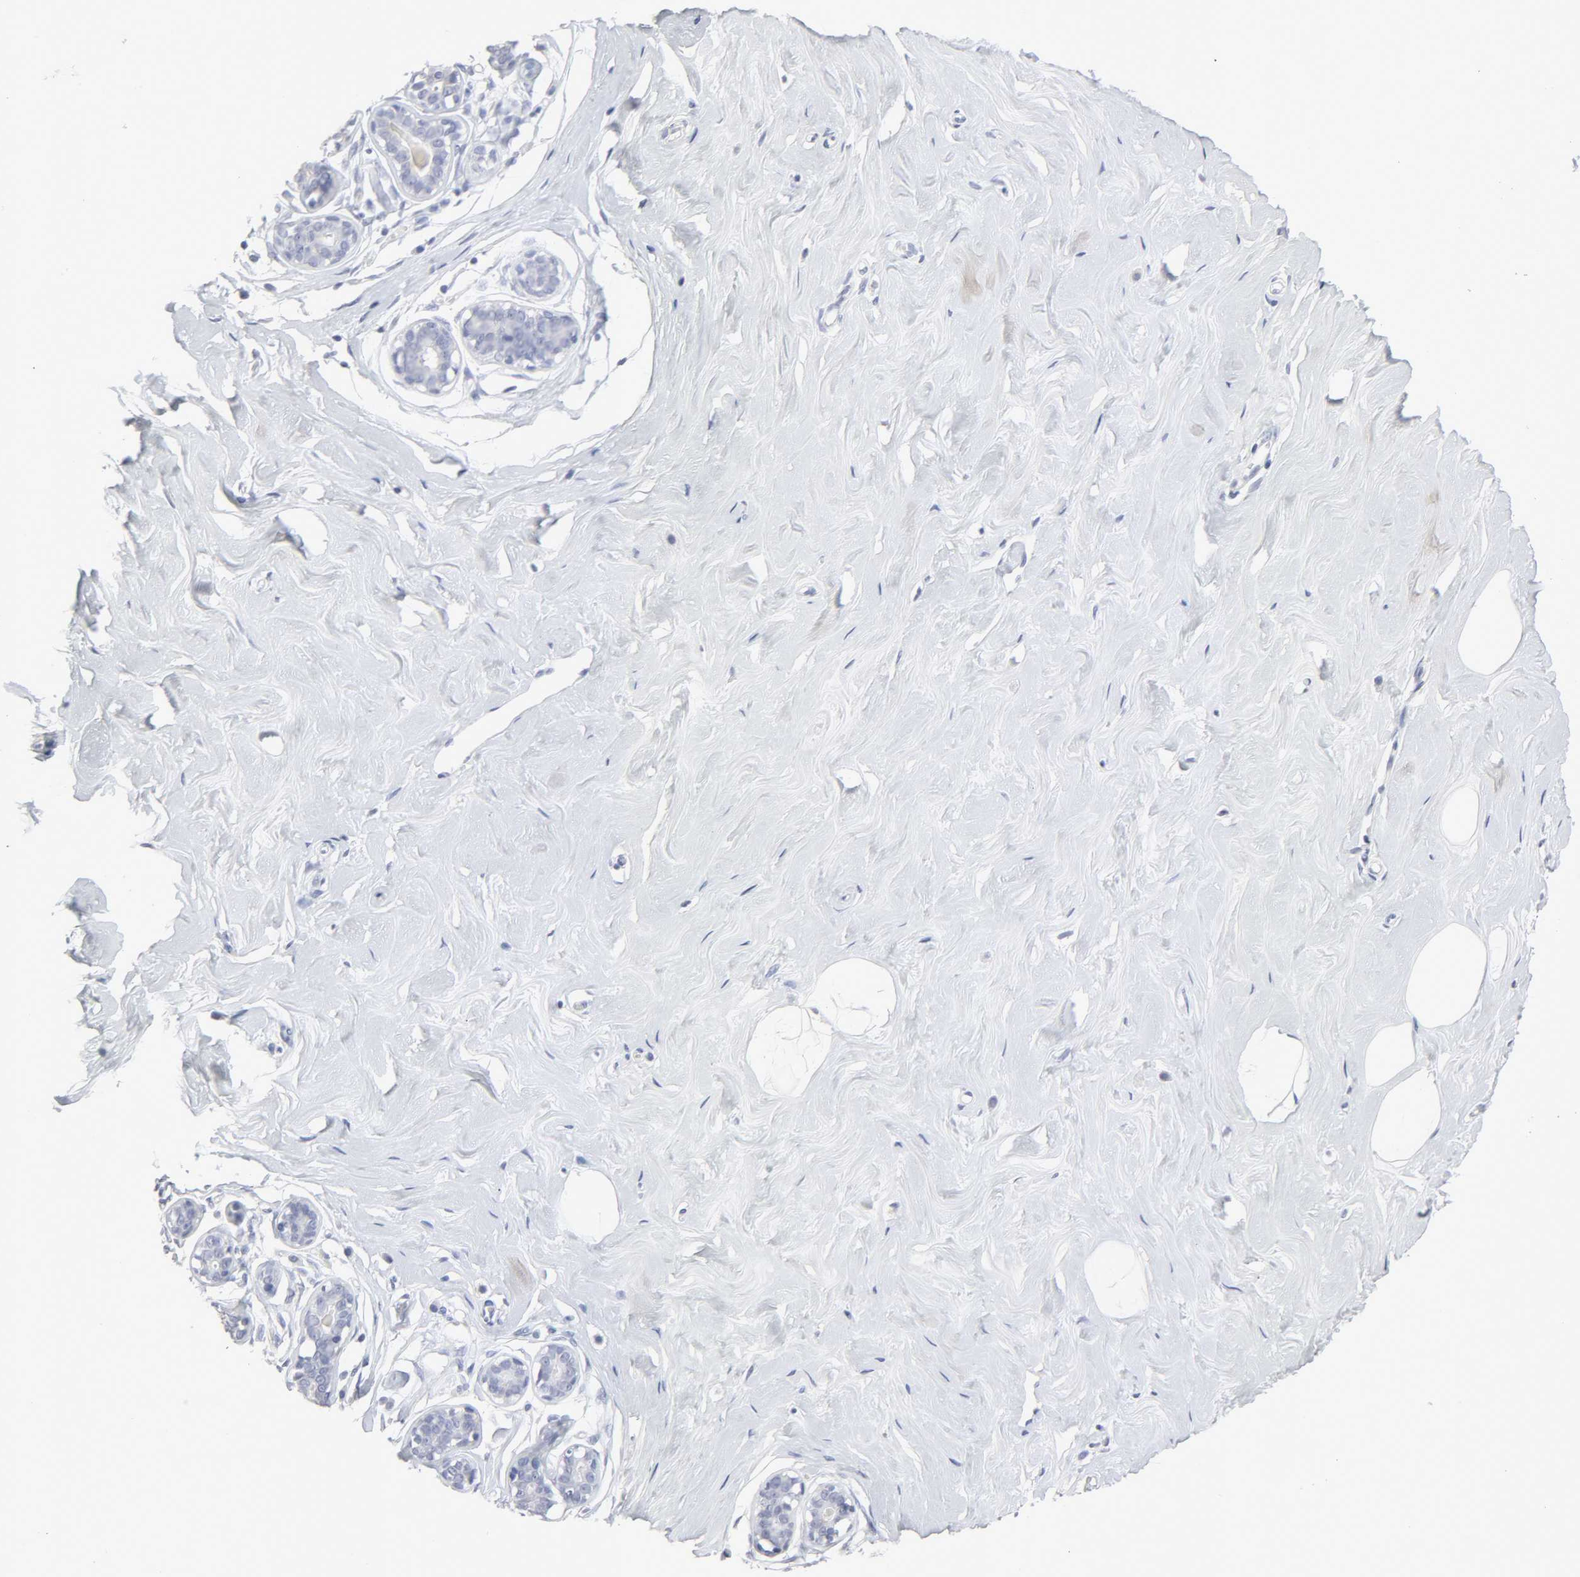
{"staining": {"intensity": "negative", "quantity": "none", "location": "none"}, "tissue": "breast", "cell_type": "Adipocytes", "image_type": "normal", "snomed": [{"axis": "morphology", "description": "Normal tissue, NOS"}, {"axis": "topography", "description": "Breast"}], "caption": "DAB (3,3'-diaminobenzidine) immunohistochemical staining of normal breast demonstrates no significant staining in adipocytes. (DAB (3,3'-diaminobenzidine) IHC, high magnification).", "gene": "SLCO1B3", "patient": {"sex": "female", "age": 23}}